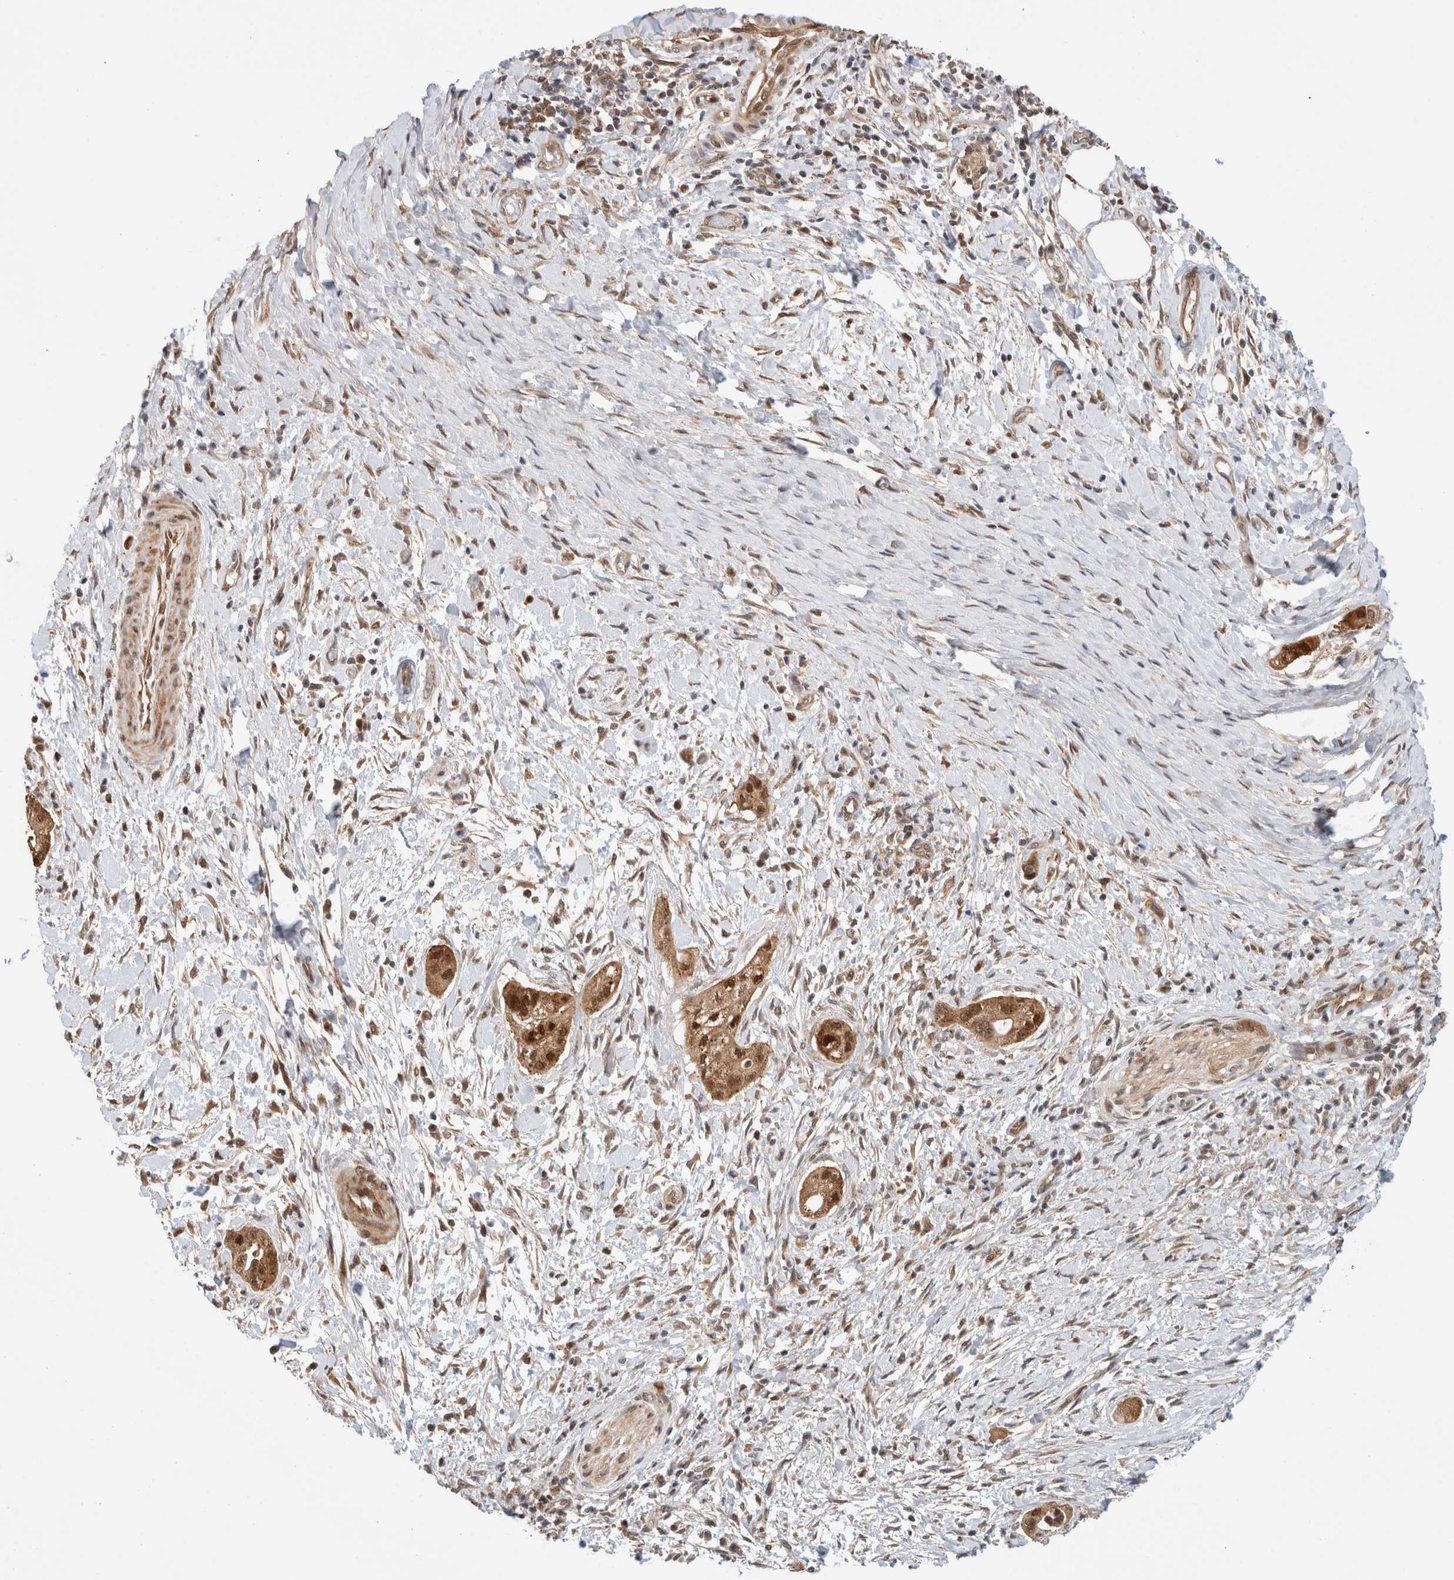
{"staining": {"intensity": "moderate", "quantity": ">75%", "location": "cytoplasmic/membranous,nuclear"}, "tissue": "pancreatic cancer", "cell_type": "Tumor cells", "image_type": "cancer", "snomed": [{"axis": "morphology", "description": "Adenocarcinoma, NOS"}, {"axis": "topography", "description": "Pancreas"}], "caption": "Moderate cytoplasmic/membranous and nuclear staining is seen in approximately >75% of tumor cells in pancreatic cancer. (DAB IHC with brightfield microscopy, high magnification).", "gene": "OTUD6B", "patient": {"sex": "male", "age": 58}}